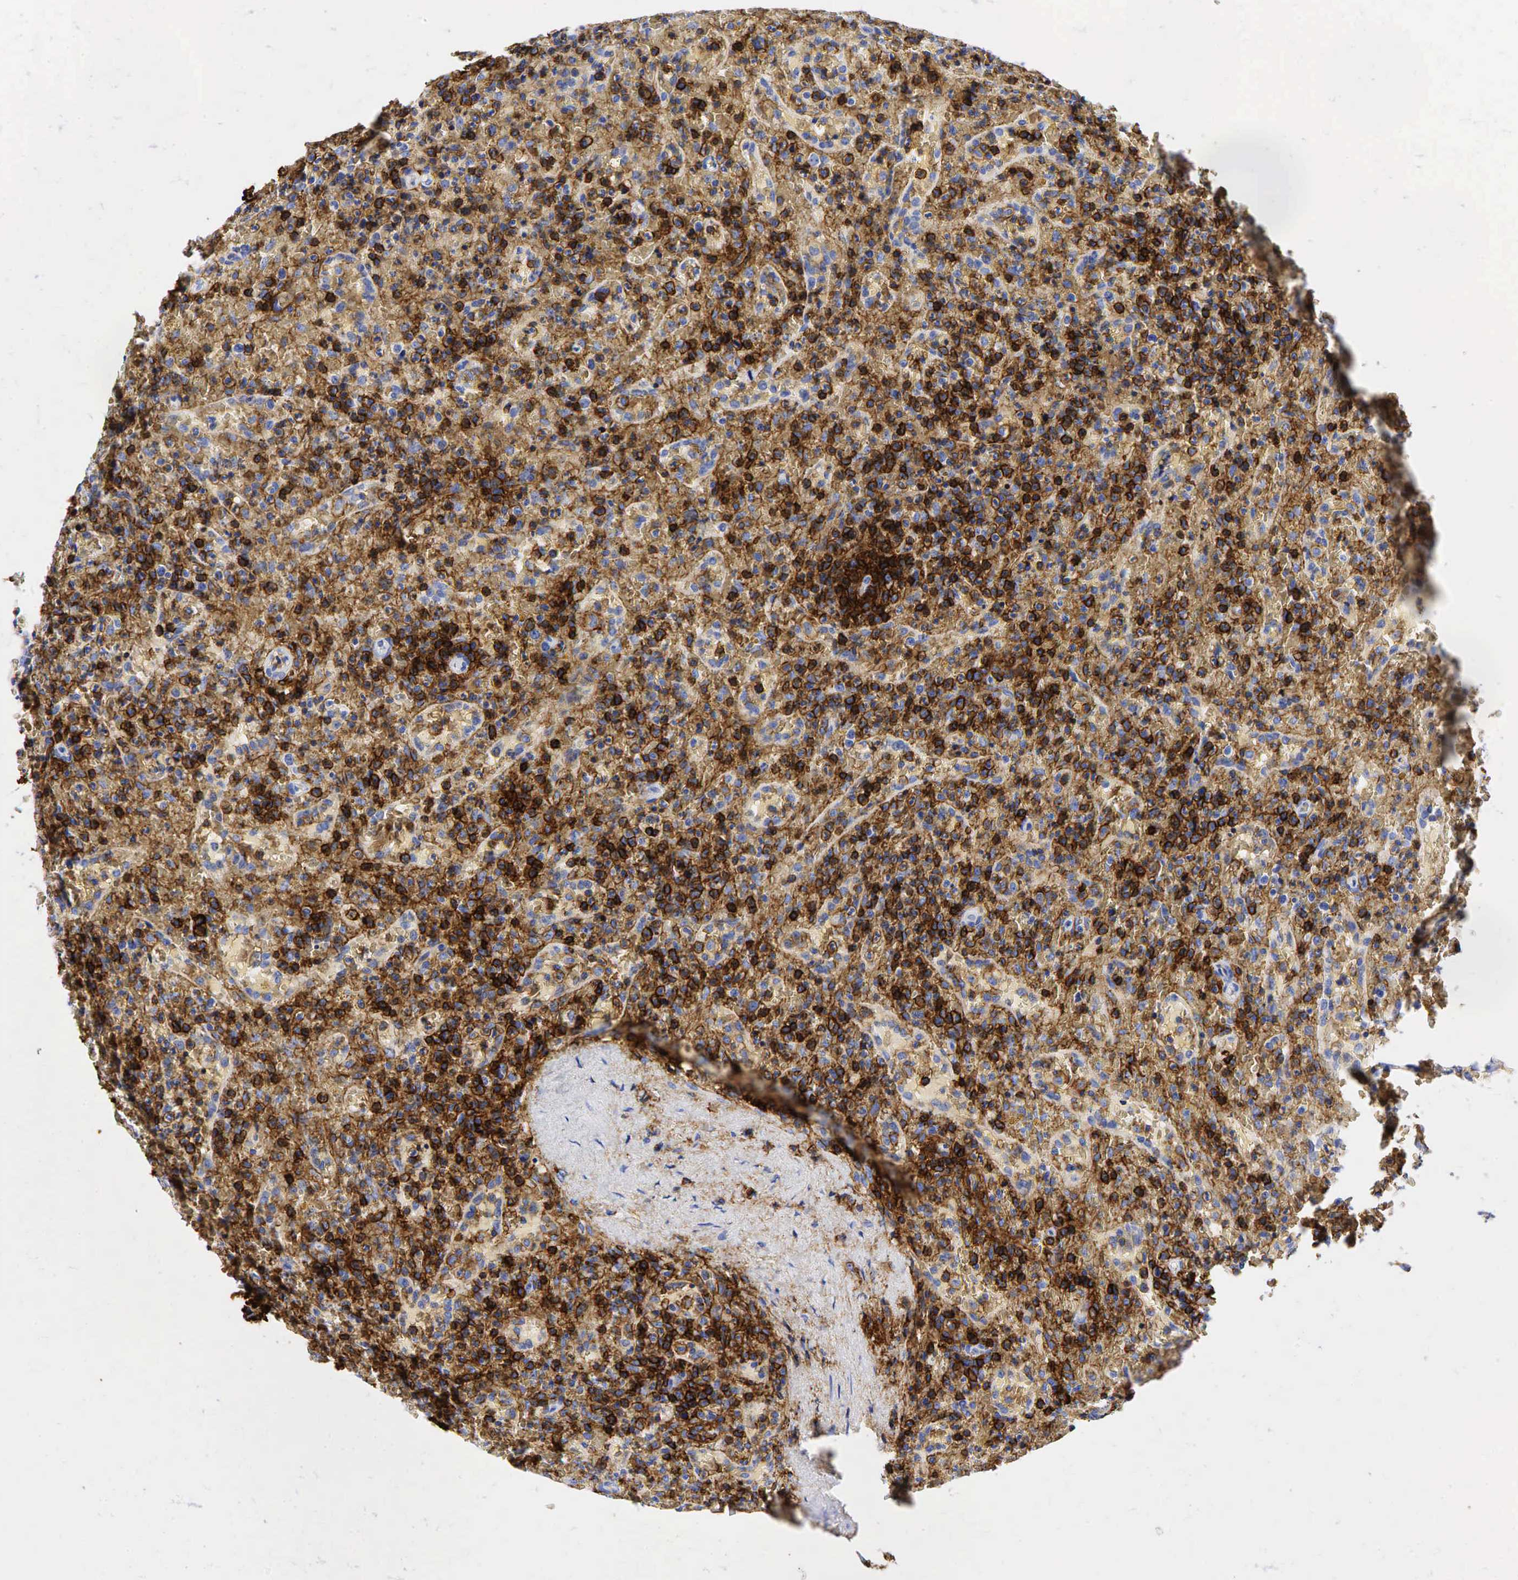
{"staining": {"intensity": "negative", "quantity": "none", "location": "none"}, "tissue": "lymphoma", "cell_type": "Tumor cells", "image_type": "cancer", "snomed": [{"axis": "morphology", "description": "Malignant lymphoma, non-Hodgkin's type, High grade"}, {"axis": "topography", "description": "Spleen"}, {"axis": "topography", "description": "Lymph node"}], "caption": "A micrograph of human lymphoma is negative for staining in tumor cells. (Brightfield microscopy of DAB immunohistochemistry at high magnification).", "gene": "CD44", "patient": {"sex": "female", "age": 70}}